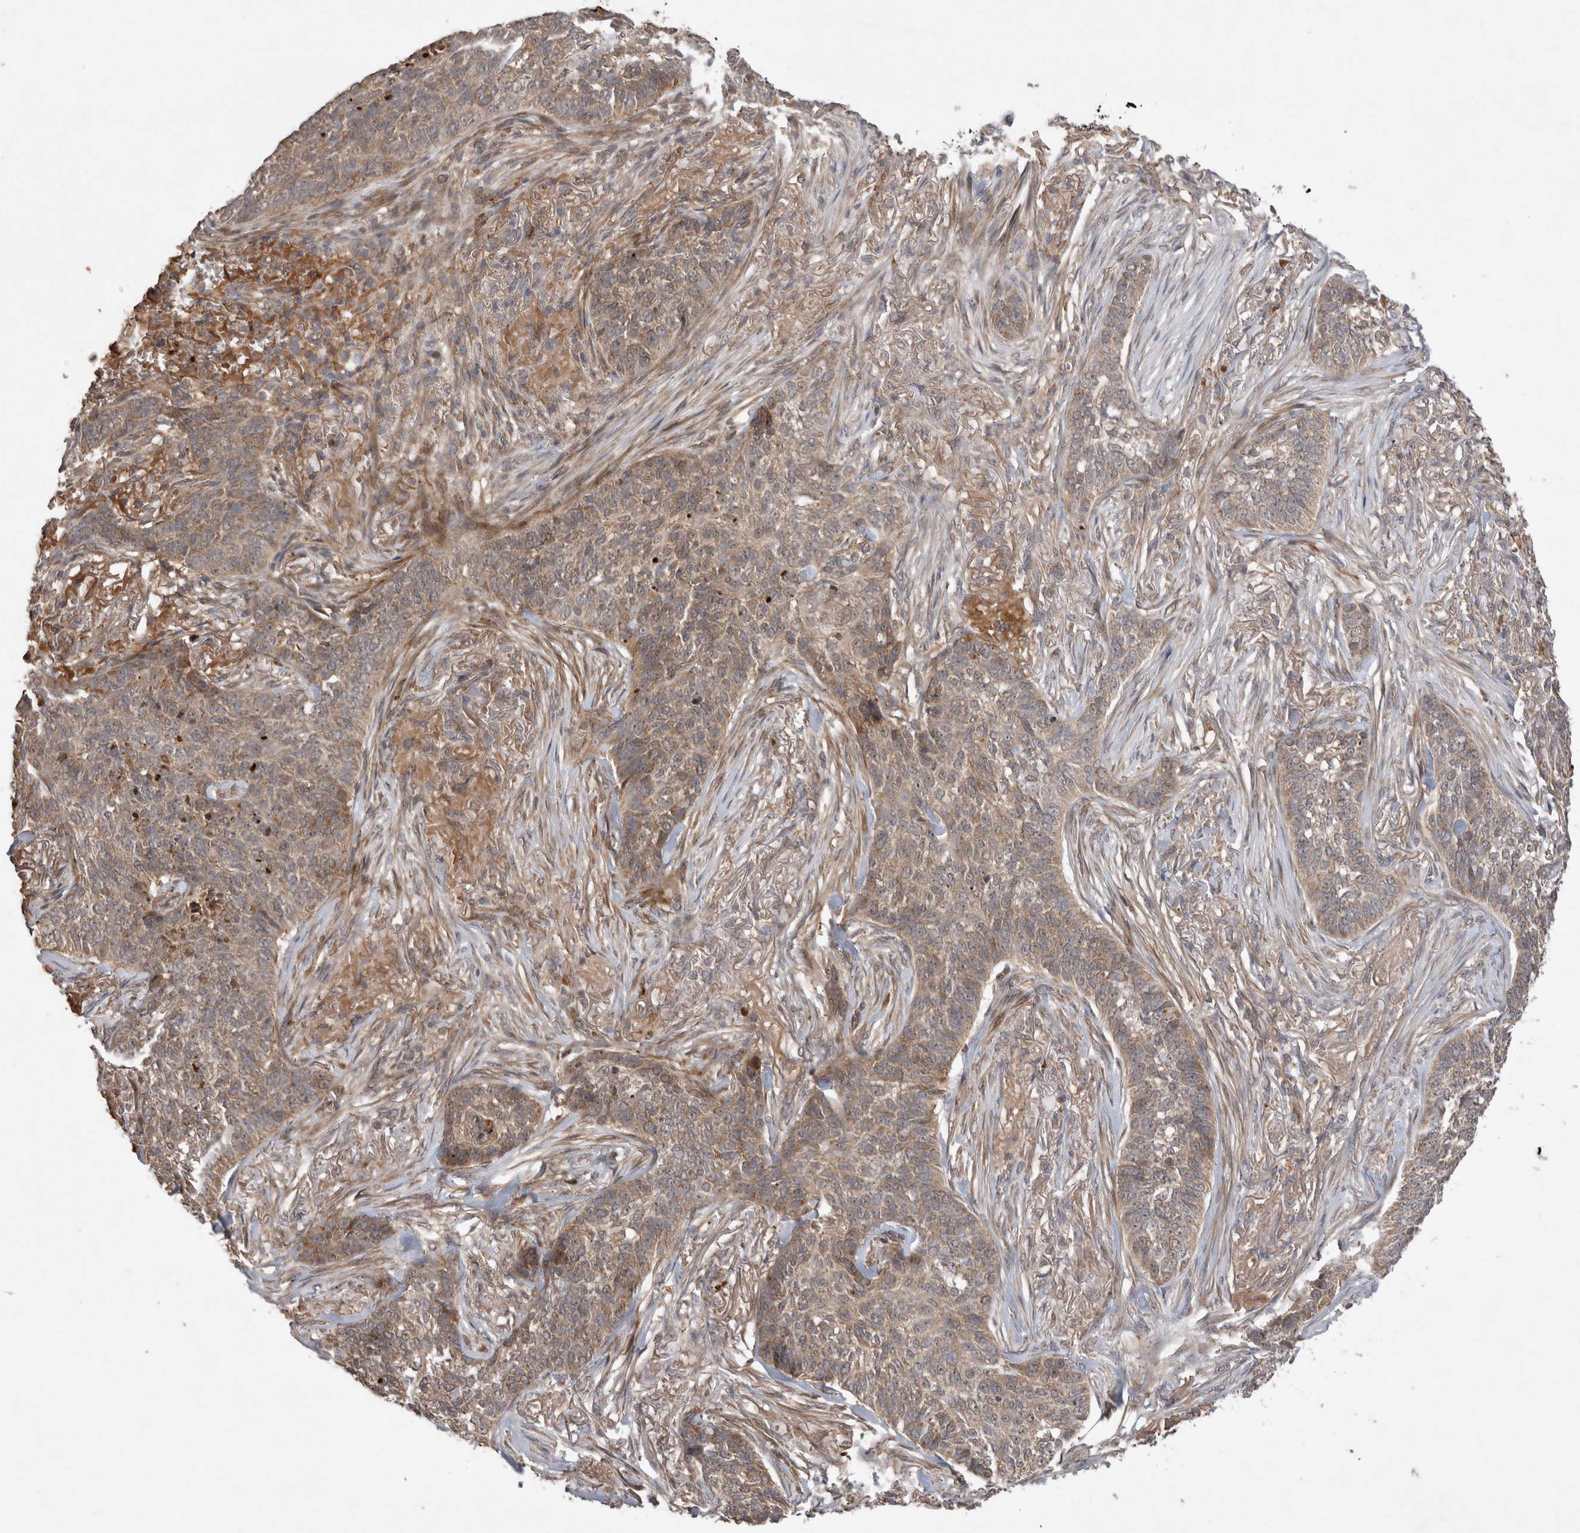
{"staining": {"intensity": "weak", "quantity": ">75%", "location": "cytoplasmic/membranous"}, "tissue": "skin cancer", "cell_type": "Tumor cells", "image_type": "cancer", "snomed": [{"axis": "morphology", "description": "Basal cell carcinoma"}, {"axis": "topography", "description": "Skin"}], "caption": "IHC (DAB (3,3'-diaminobenzidine)) staining of human skin cancer (basal cell carcinoma) exhibits weak cytoplasmic/membranous protein expression in about >75% of tumor cells.", "gene": "FAM221A", "patient": {"sex": "male", "age": 85}}